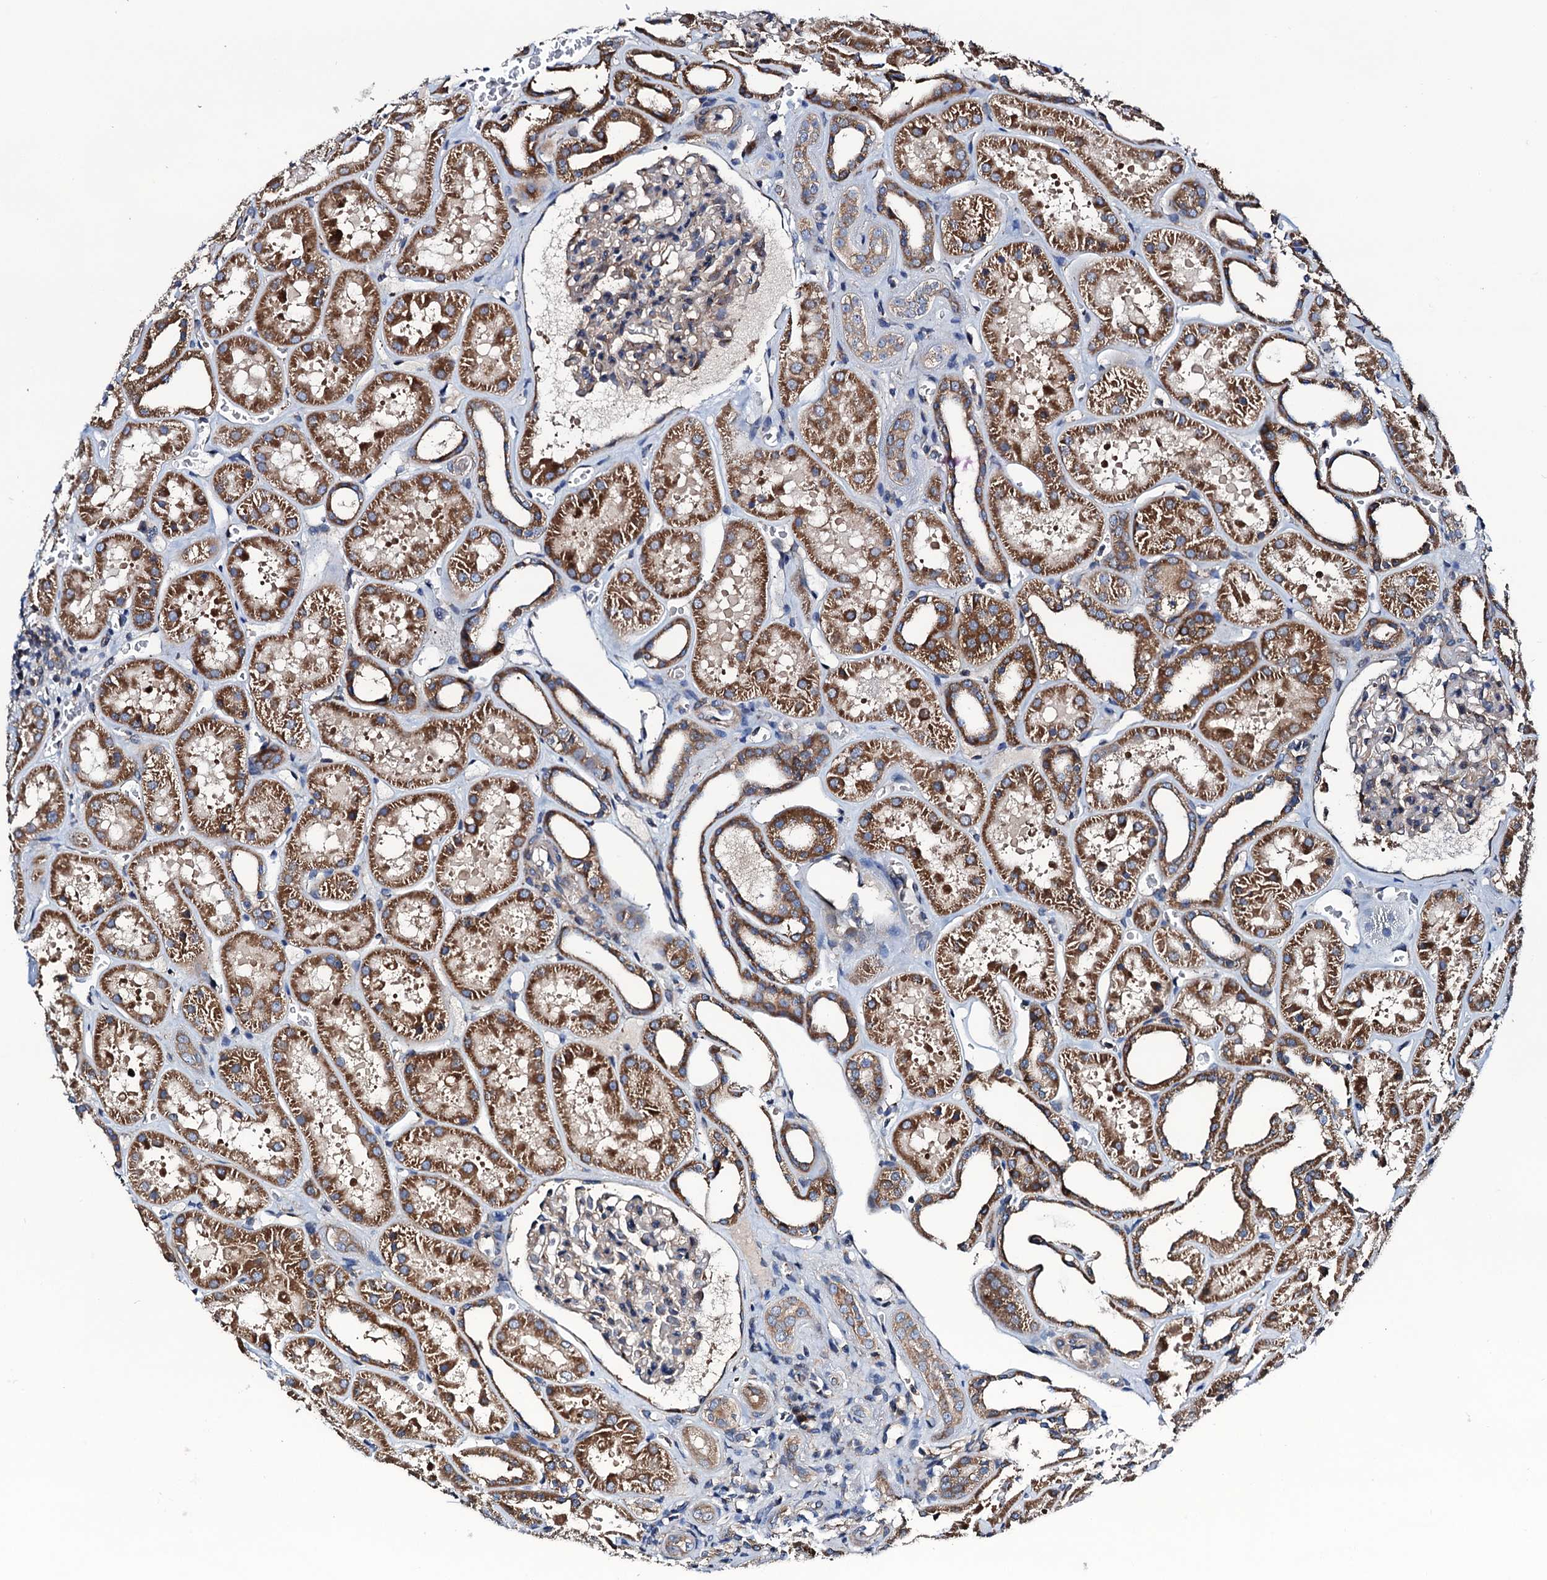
{"staining": {"intensity": "moderate", "quantity": "<25%", "location": "cytoplasmic/membranous"}, "tissue": "kidney", "cell_type": "Cells in glomeruli", "image_type": "normal", "snomed": [{"axis": "morphology", "description": "Normal tissue, NOS"}, {"axis": "topography", "description": "Kidney"}], "caption": "Immunohistochemical staining of benign human kidney reveals low levels of moderate cytoplasmic/membranous staining in approximately <25% of cells in glomeruli. (DAB (3,3'-diaminobenzidine) = brown stain, brightfield microscopy at high magnification).", "gene": "NEK1", "patient": {"sex": "female", "age": 41}}